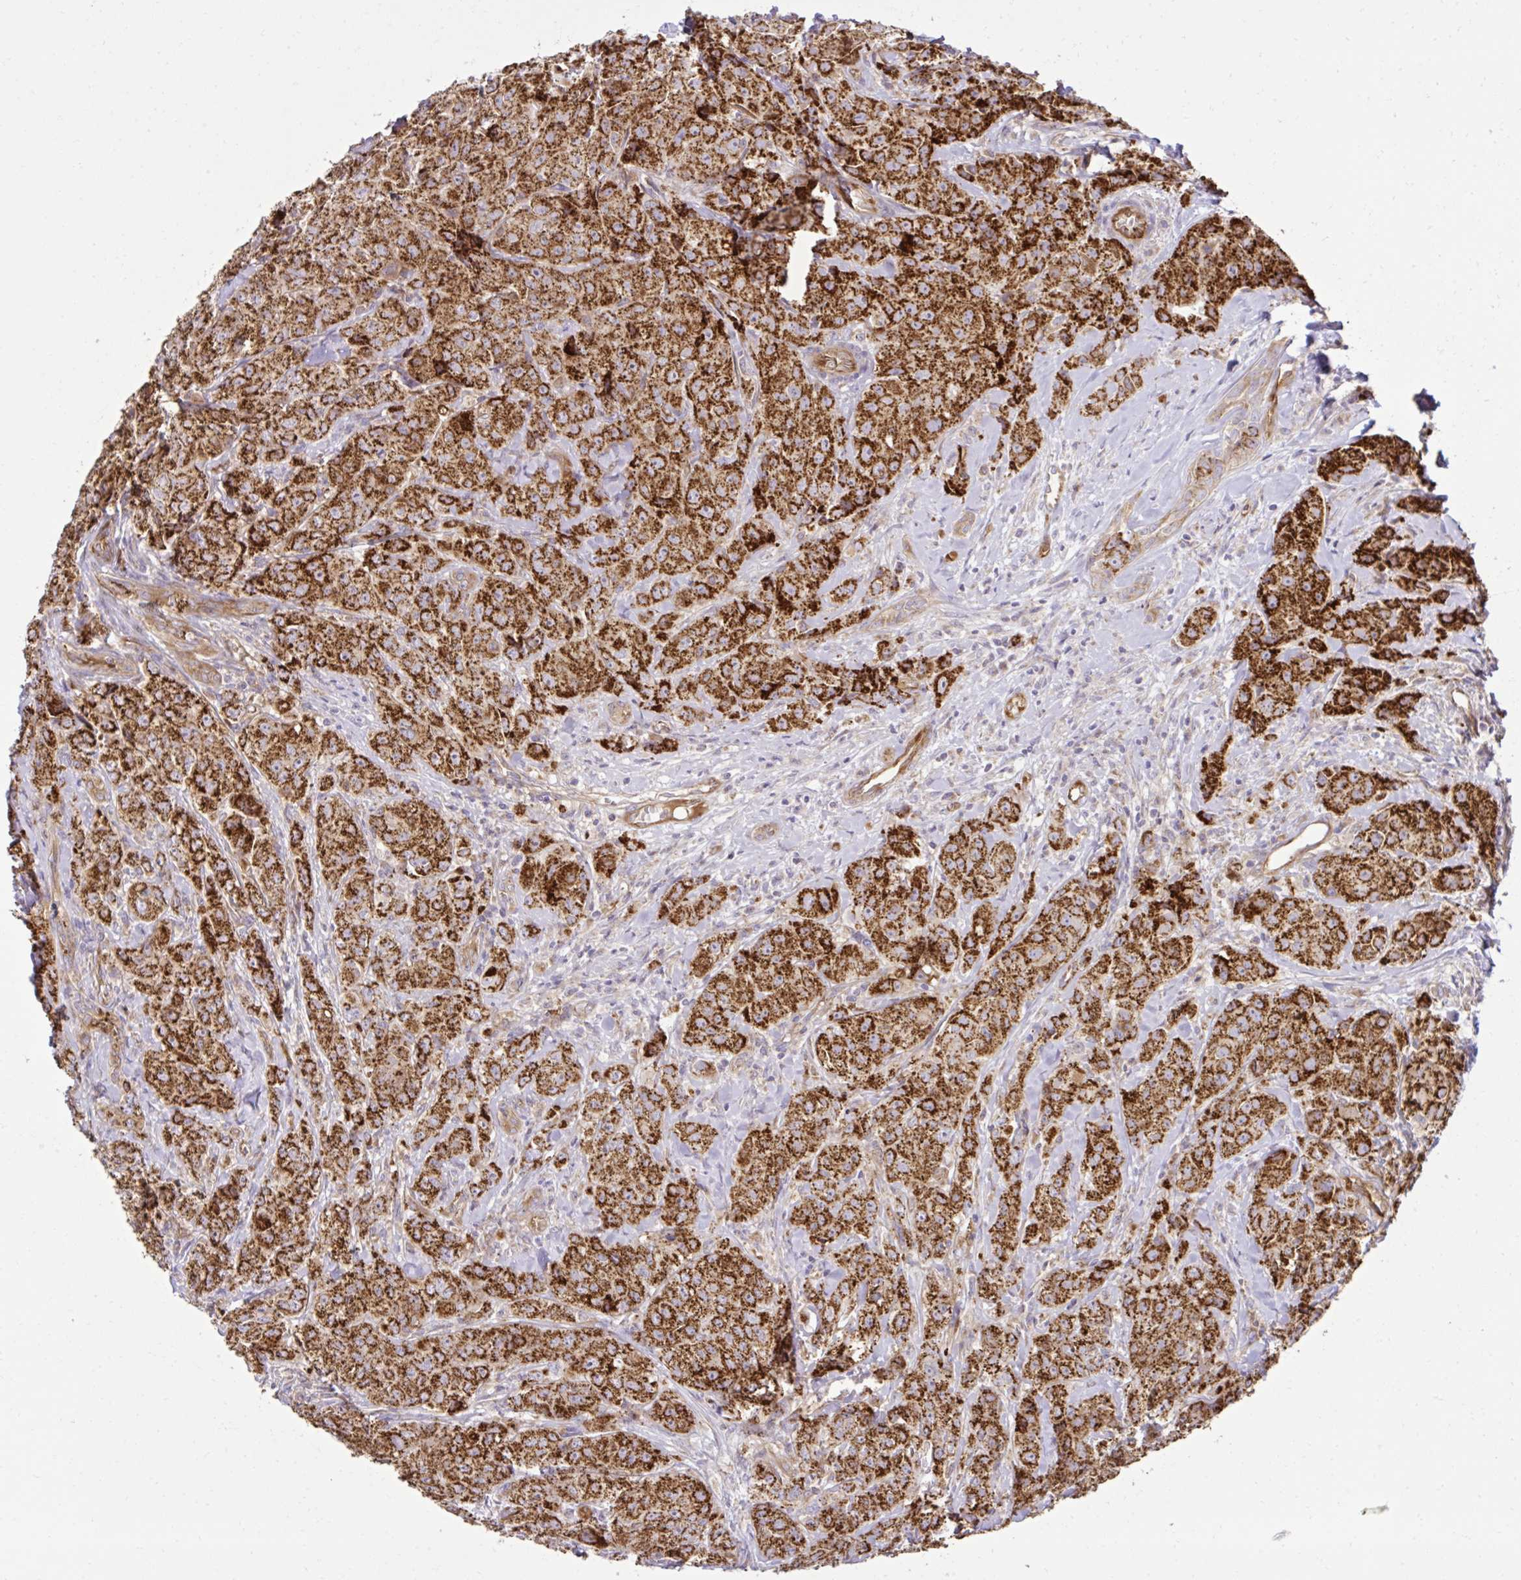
{"staining": {"intensity": "strong", "quantity": ">75%", "location": "cytoplasmic/membranous"}, "tissue": "breast cancer", "cell_type": "Tumor cells", "image_type": "cancer", "snomed": [{"axis": "morphology", "description": "Normal tissue, NOS"}, {"axis": "morphology", "description": "Duct carcinoma"}, {"axis": "topography", "description": "Breast"}], "caption": "Breast cancer stained for a protein (brown) exhibits strong cytoplasmic/membranous positive expression in approximately >75% of tumor cells.", "gene": "LIMS1", "patient": {"sex": "female", "age": 43}}